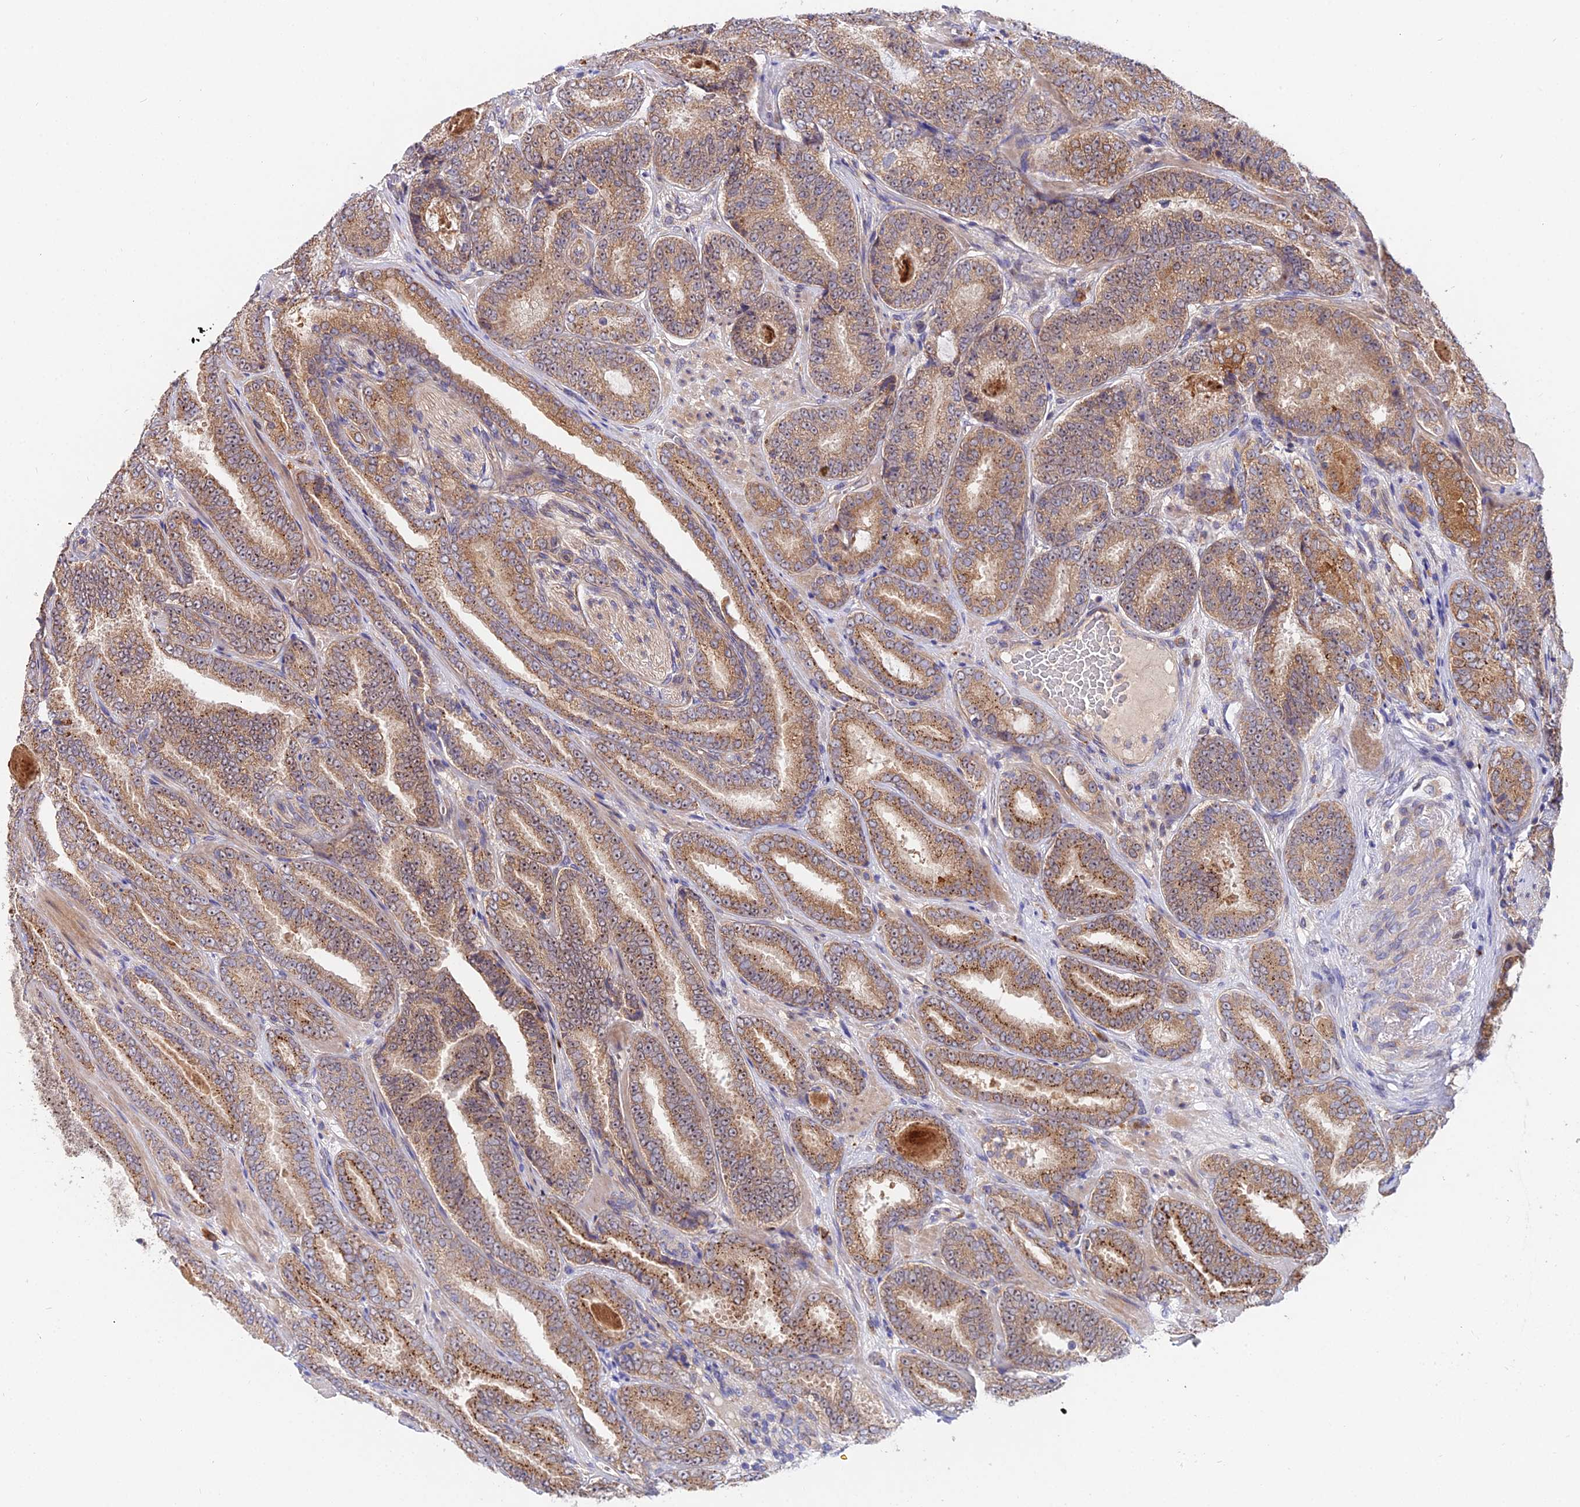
{"staining": {"intensity": "moderate", "quantity": ">75%", "location": "cytoplasmic/membranous"}, "tissue": "prostate cancer", "cell_type": "Tumor cells", "image_type": "cancer", "snomed": [{"axis": "morphology", "description": "Adenocarcinoma, High grade"}, {"axis": "topography", "description": "Prostate"}], "caption": "Prostate high-grade adenocarcinoma was stained to show a protein in brown. There is medium levels of moderate cytoplasmic/membranous positivity in approximately >75% of tumor cells.", "gene": "CDC37L1", "patient": {"sex": "male", "age": 72}}